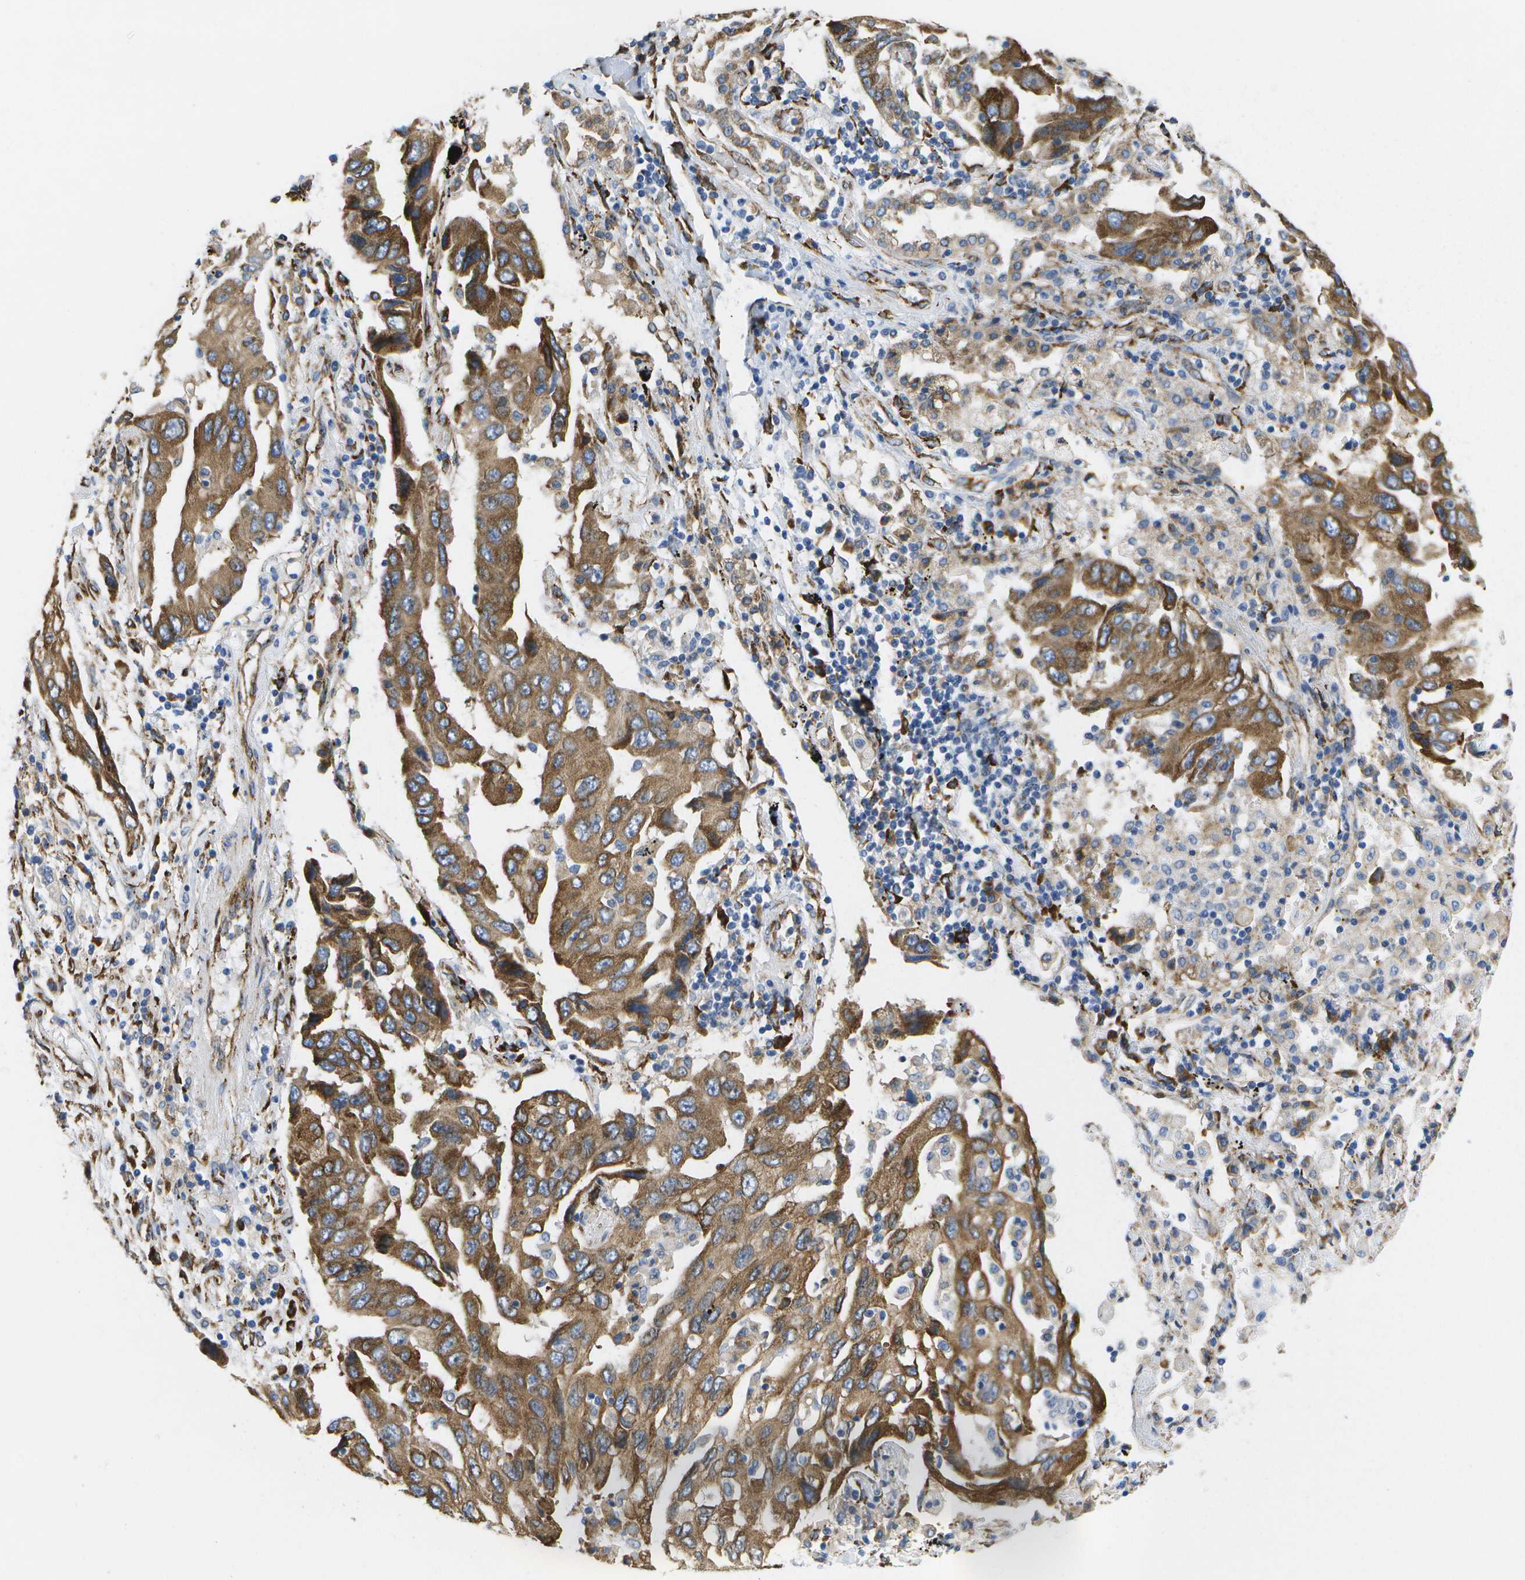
{"staining": {"intensity": "strong", "quantity": ">75%", "location": "cytoplasmic/membranous"}, "tissue": "lung cancer", "cell_type": "Tumor cells", "image_type": "cancer", "snomed": [{"axis": "morphology", "description": "Adenocarcinoma, NOS"}, {"axis": "topography", "description": "Lung"}], "caption": "Immunohistochemical staining of adenocarcinoma (lung) demonstrates strong cytoplasmic/membranous protein expression in approximately >75% of tumor cells.", "gene": "ZDHHC17", "patient": {"sex": "female", "age": 65}}